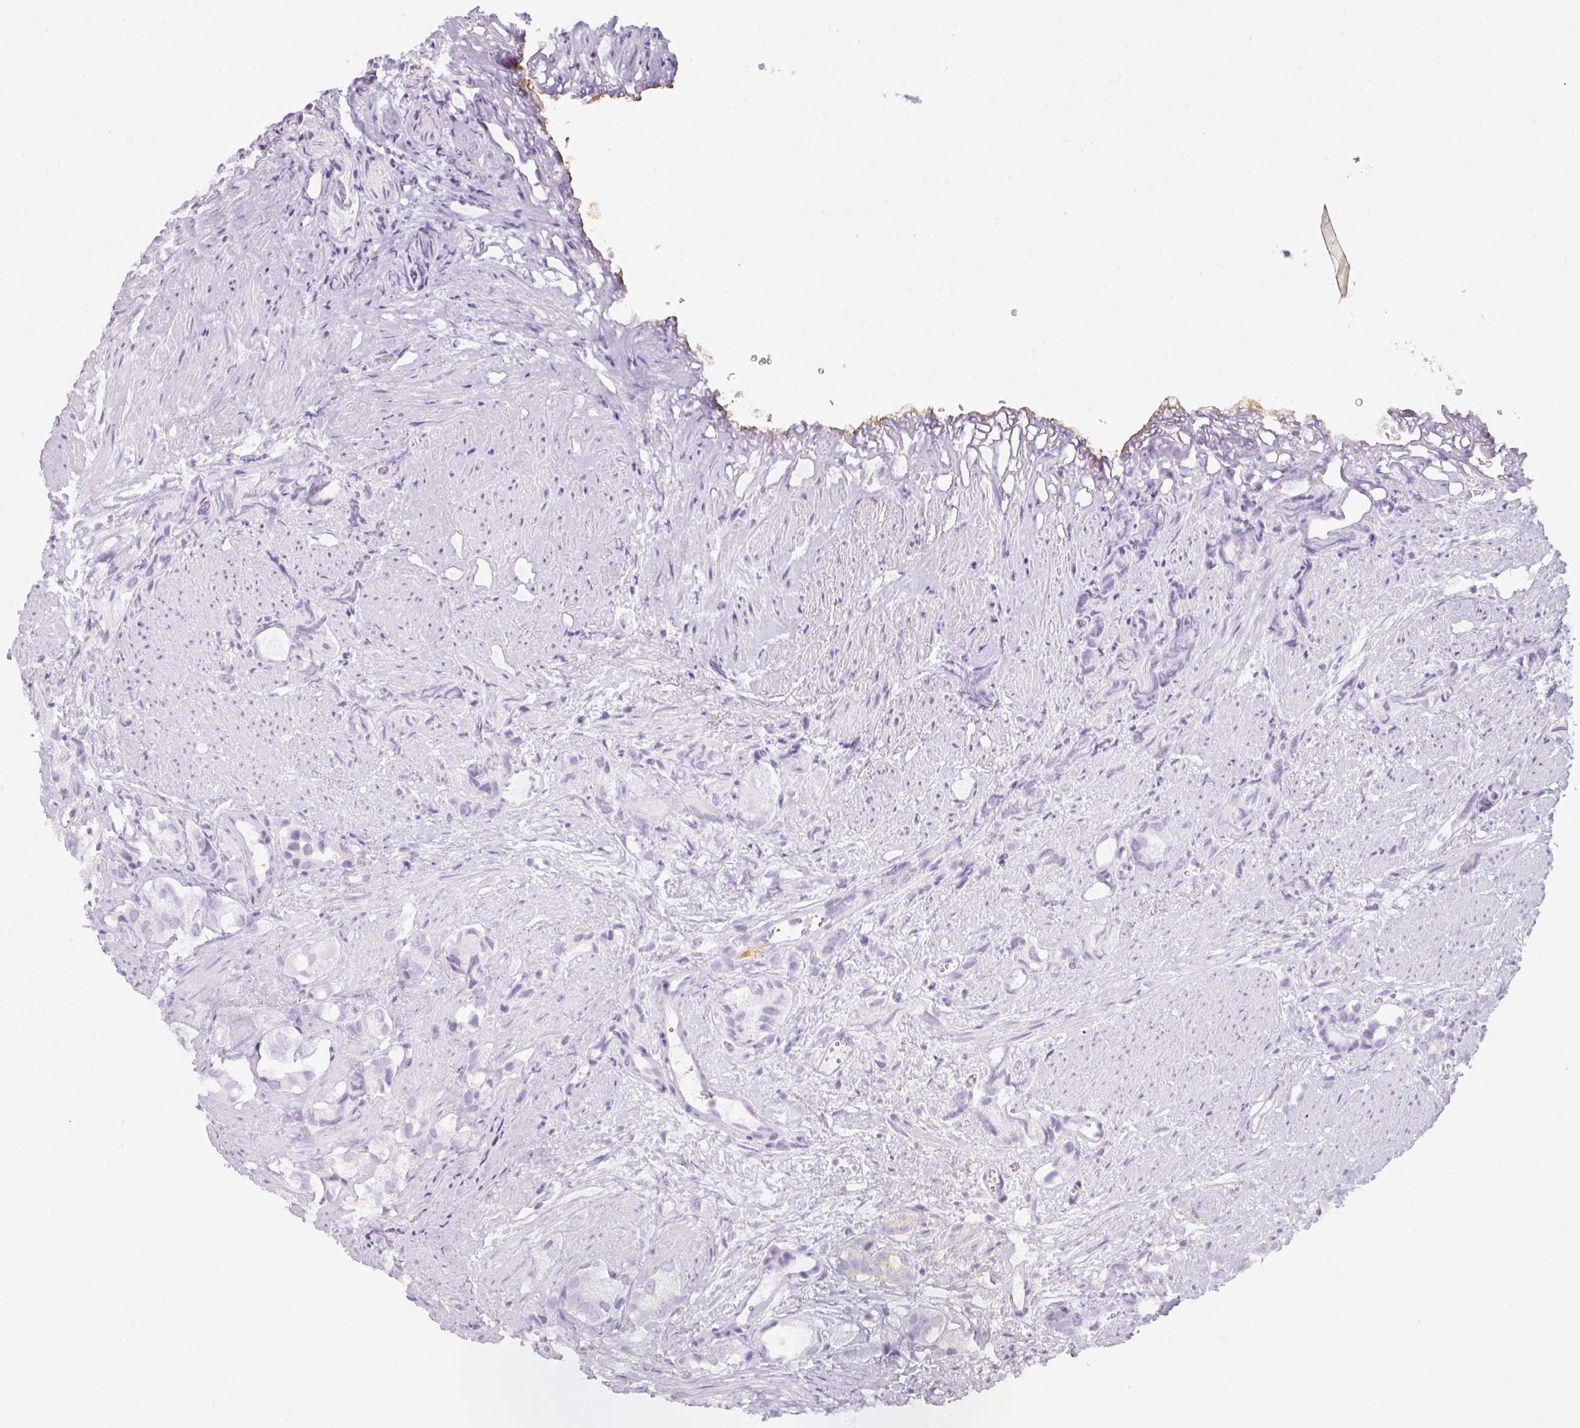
{"staining": {"intensity": "negative", "quantity": "none", "location": "none"}, "tissue": "prostate cancer", "cell_type": "Tumor cells", "image_type": "cancer", "snomed": [{"axis": "morphology", "description": "Adenocarcinoma, High grade"}, {"axis": "topography", "description": "Prostate"}], "caption": "Protein analysis of prostate adenocarcinoma (high-grade) demonstrates no significant staining in tumor cells.", "gene": "TMEM42", "patient": {"sex": "male", "age": 82}}